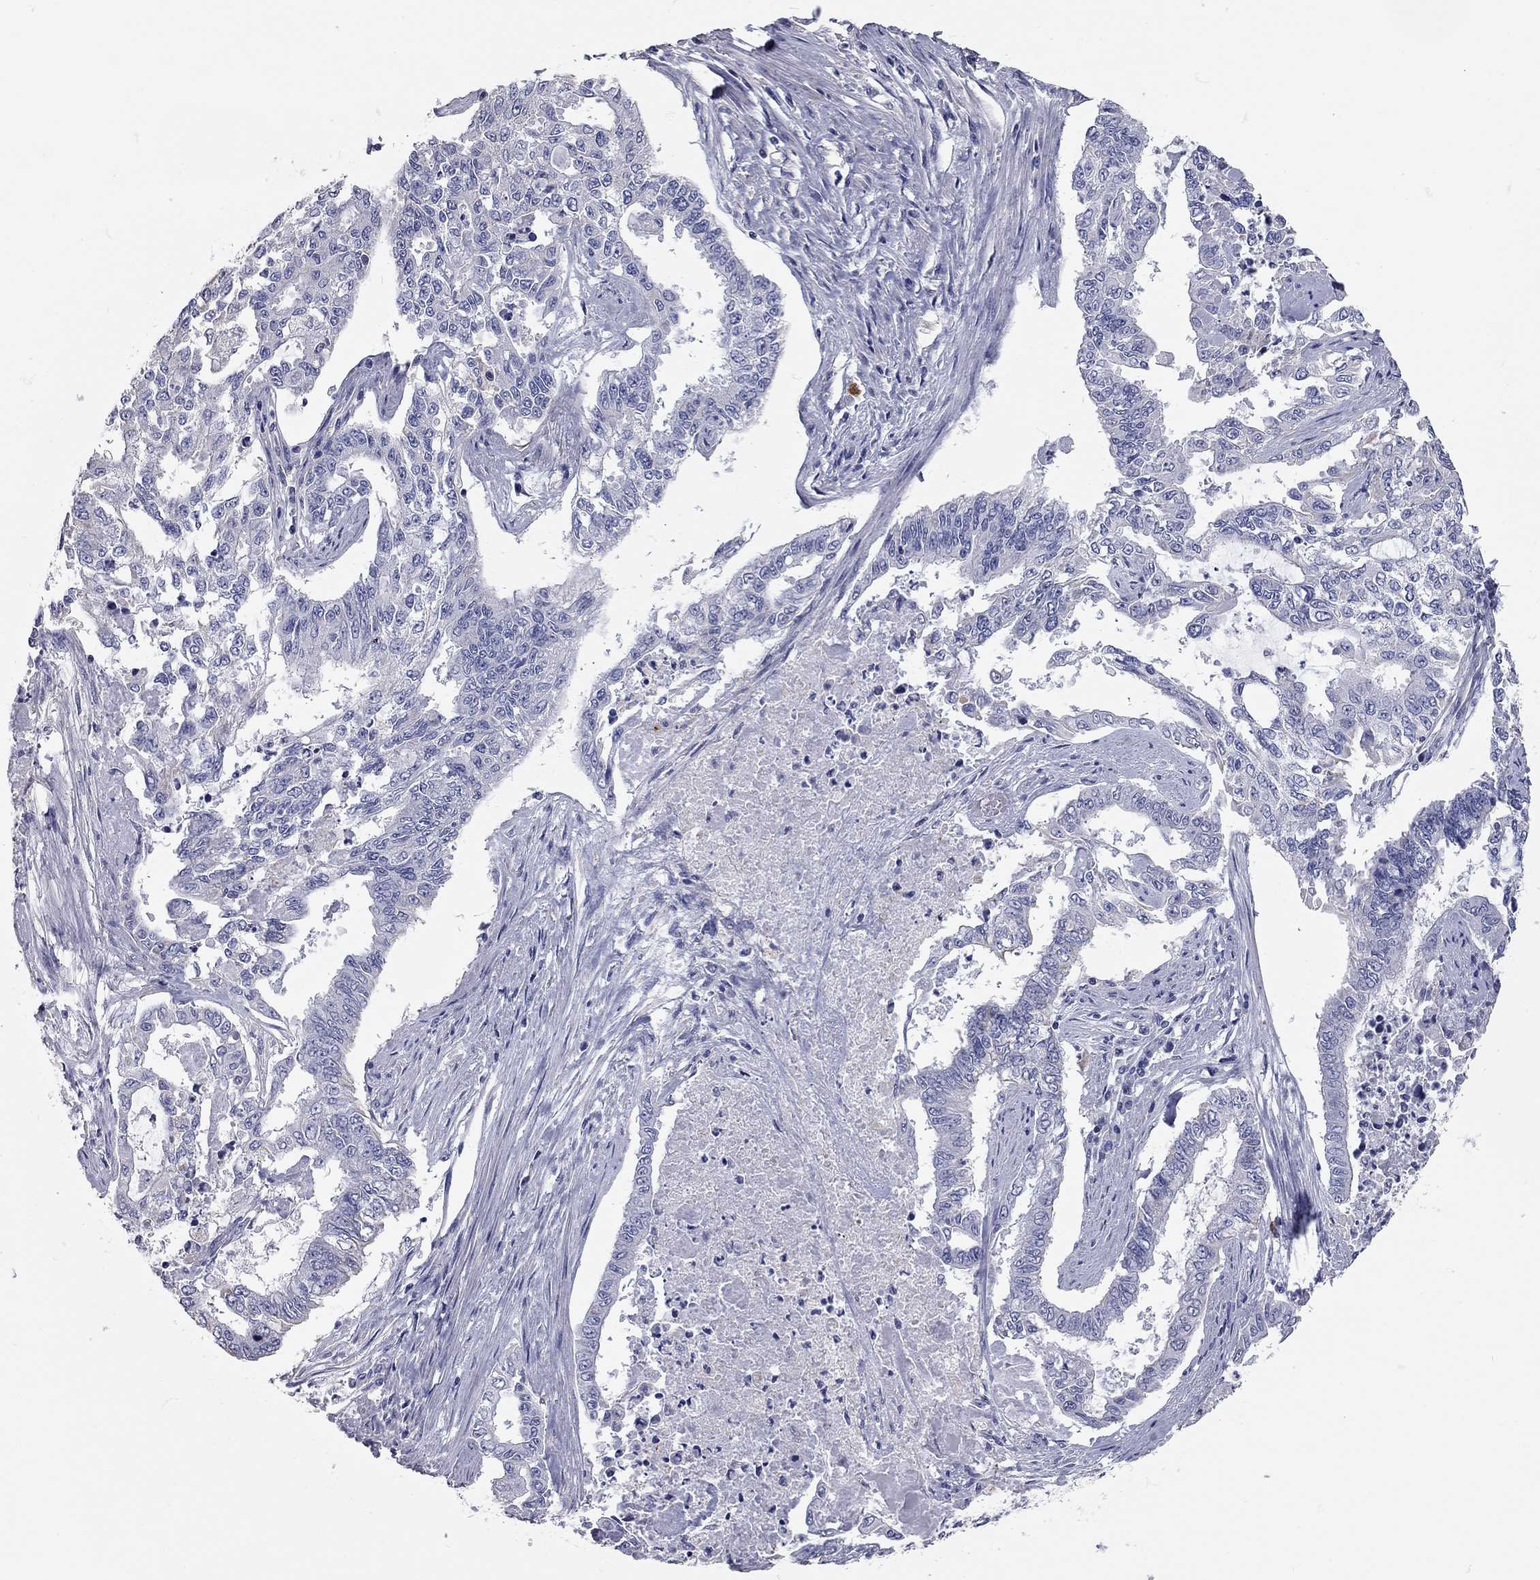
{"staining": {"intensity": "negative", "quantity": "none", "location": "none"}, "tissue": "endometrial cancer", "cell_type": "Tumor cells", "image_type": "cancer", "snomed": [{"axis": "morphology", "description": "Adenocarcinoma, NOS"}, {"axis": "topography", "description": "Uterus"}], "caption": "Immunohistochemical staining of endometrial cancer reveals no significant positivity in tumor cells. The staining was performed using DAB (3,3'-diaminobenzidine) to visualize the protein expression in brown, while the nuclei were stained in blue with hematoxylin (Magnification: 20x).", "gene": "C10orf90", "patient": {"sex": "female", "age": 59}}